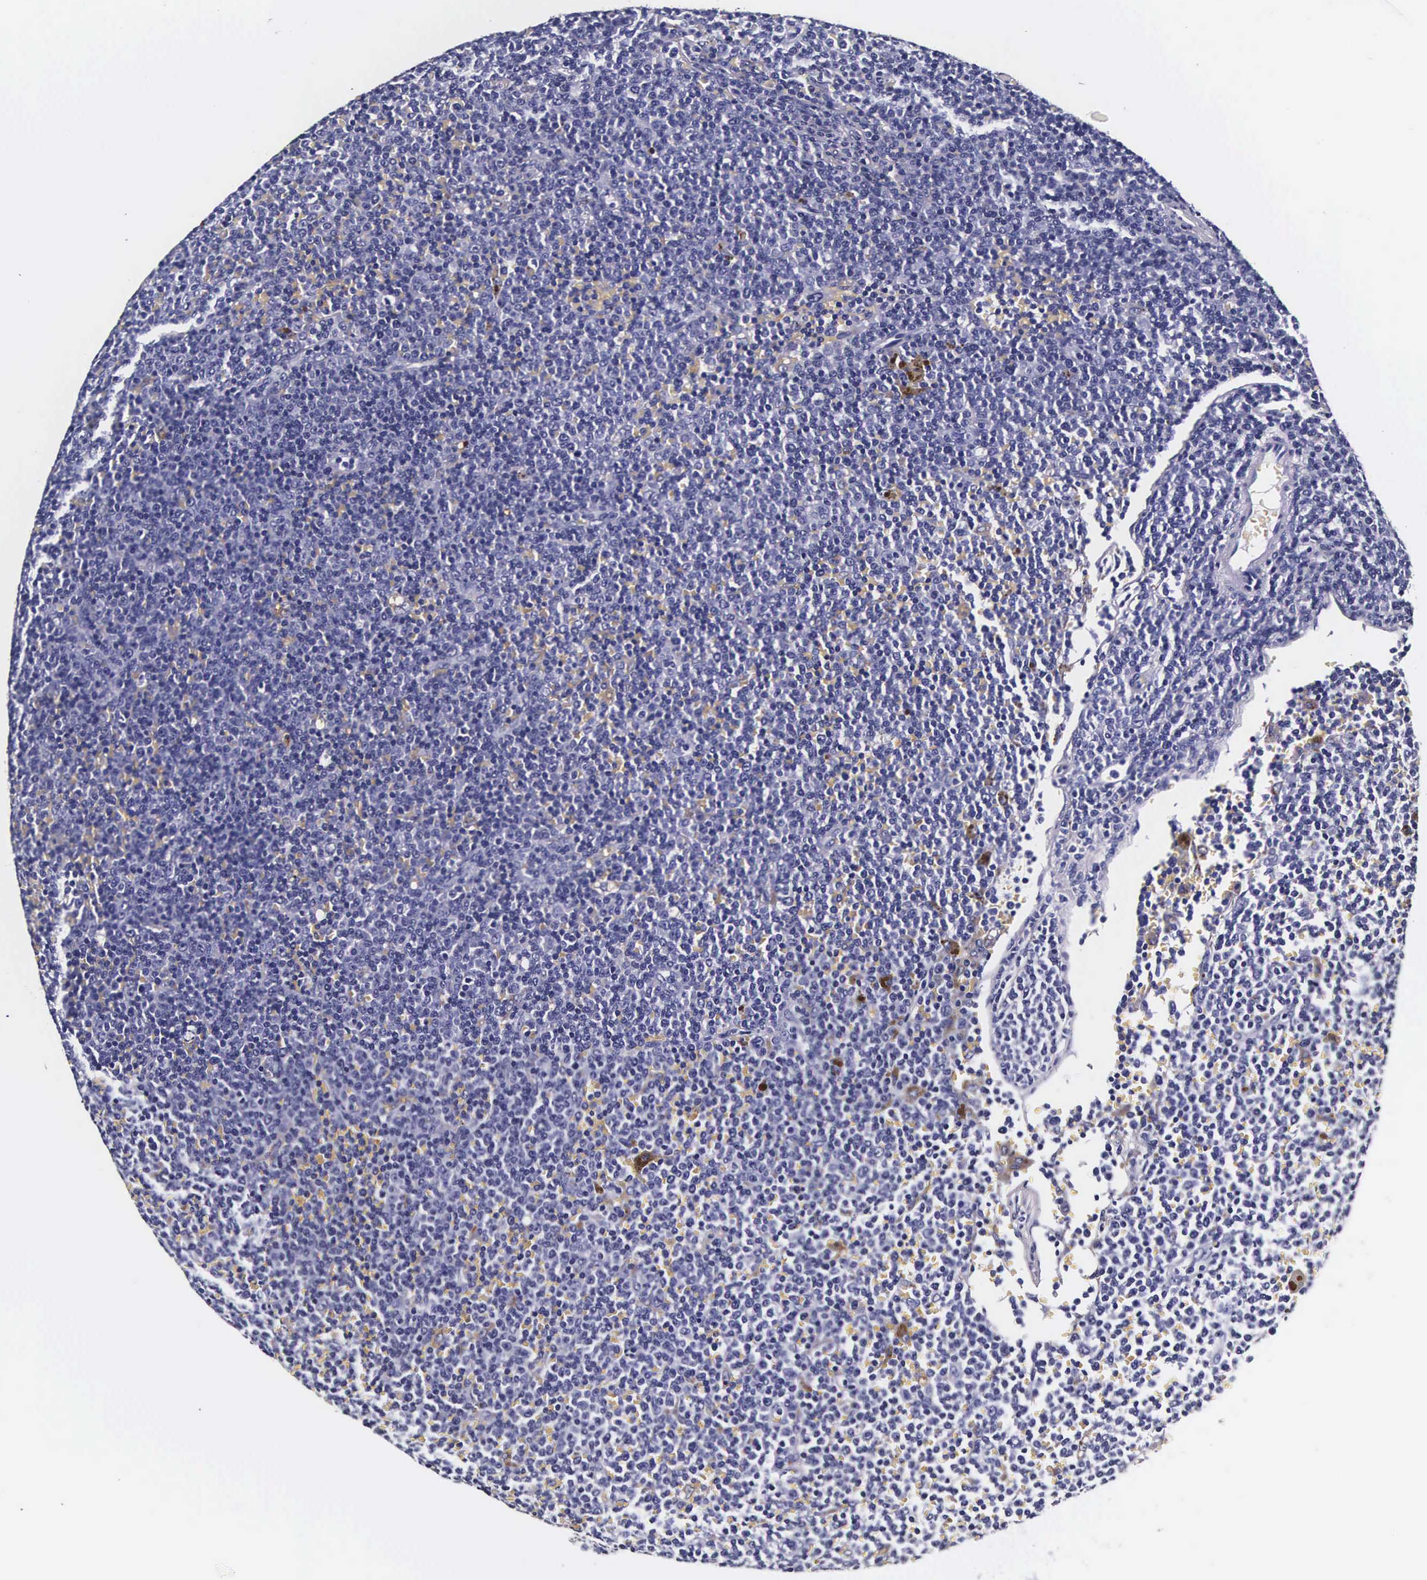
{"staining": {"intensity": "negative", "quantity": "none", "location": "none"}, "tissue": "lymphoma", "cell_type": "Tumor cells", "image_type": "cancer", "snomed": [{"axis": "morphology", "description": "Malignant lymphoma, non-Hodgkin's type, Low grade"}, {"axis": "topography", "description": "Lymph node"}], "caption": "Tumor cells are negative for protein expression in human low-grade malignant lymphoma, non-Hodgkin's type.", "gene": "CTSB", "patient": {"sex": "male", "age": 50}}